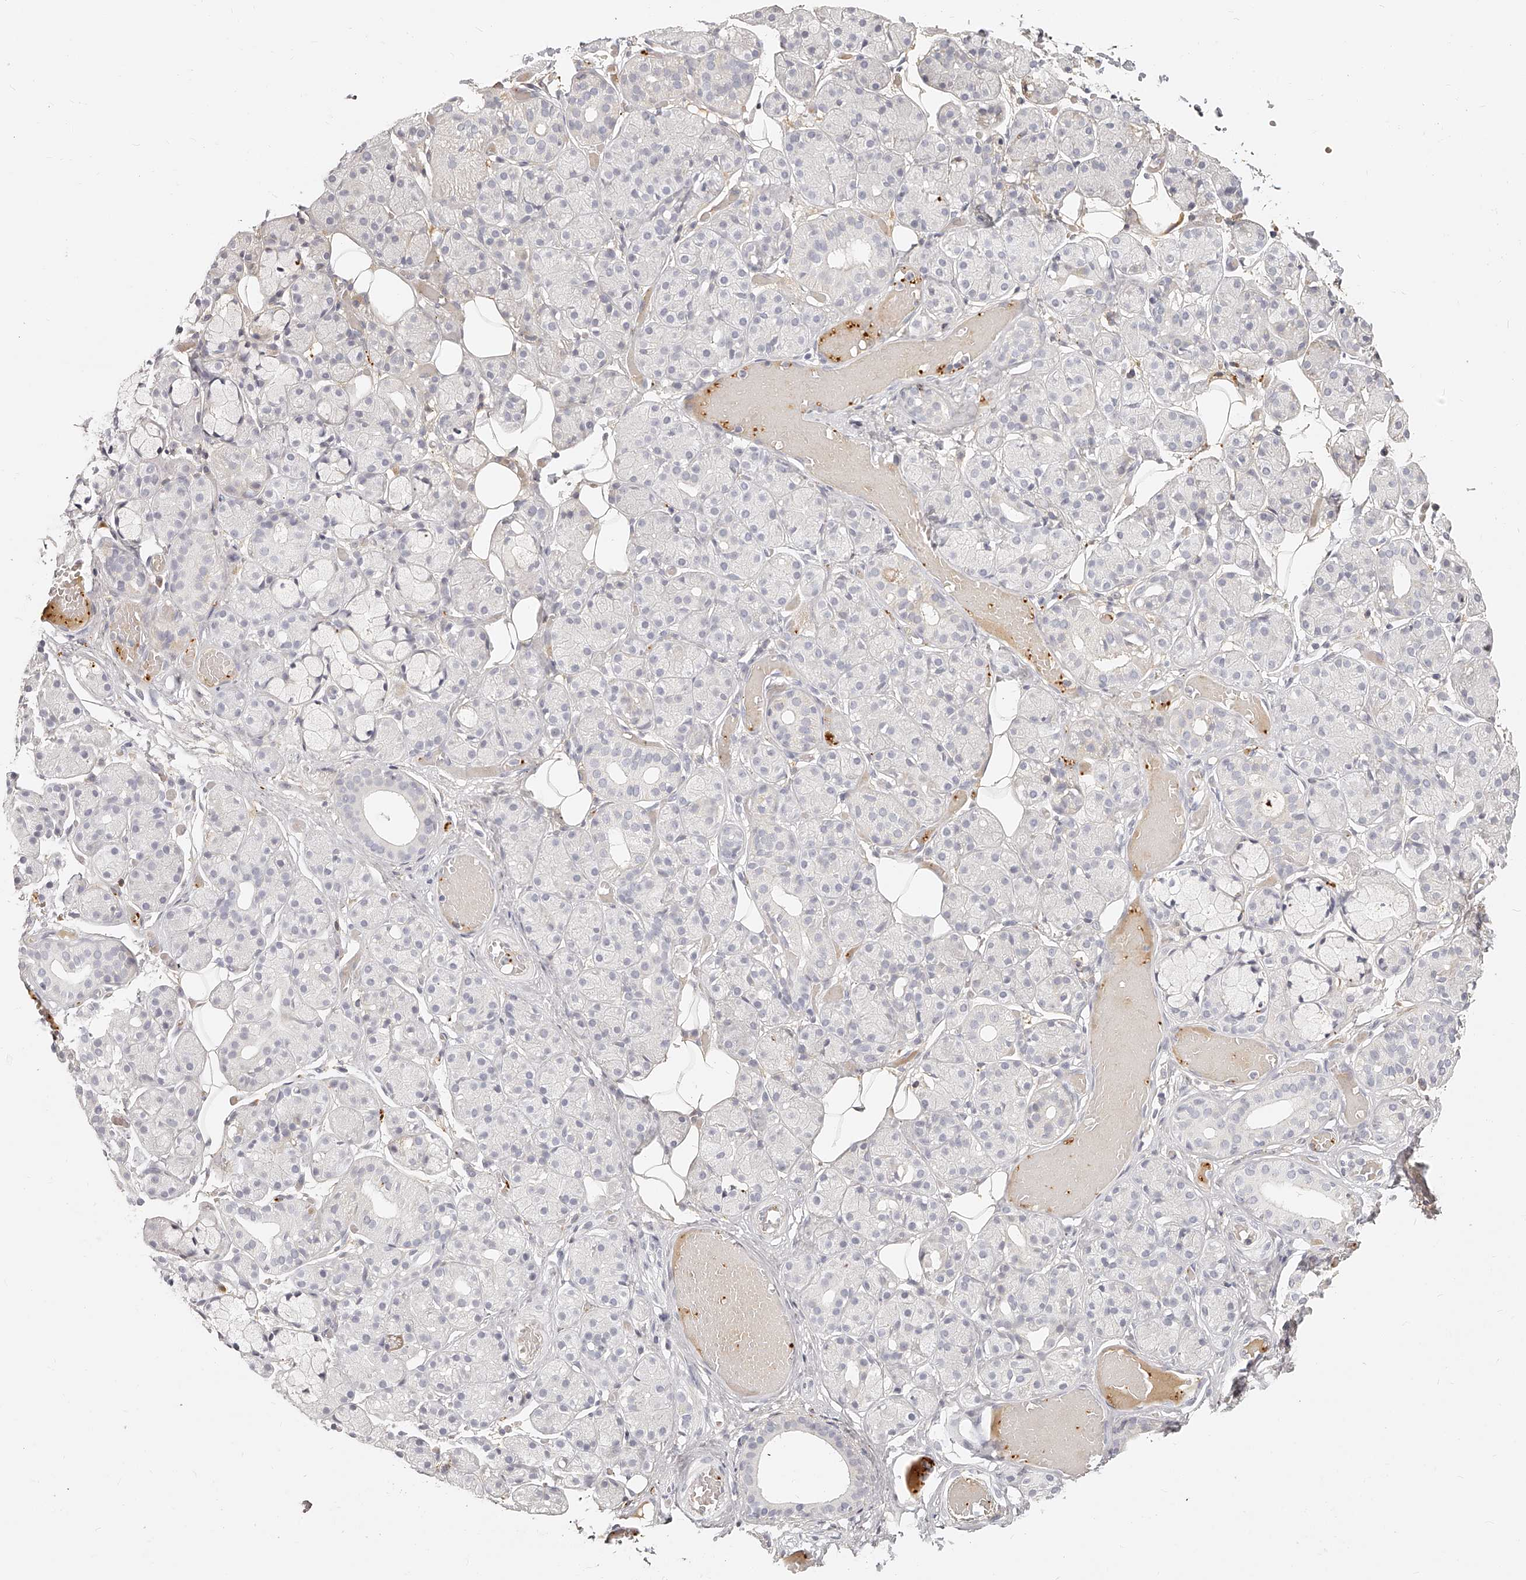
{"staining": {"intensity": "negative", "quantity": "none", "location": "none"}, "tissue": "salivary gland", "cell_type": "Glandular cells", "image_type": "normal", "snomed": [{"axis": "morphology", "description": "Normal tissue, NOS"}, {"axis": "topography", "description": "Salivary gland"}], "caption": "Human salivary gland stained for a protein using immunohistochemistry (IHC) exhibits no expression in glandular cells.", "gene": "ITGB3", "patient": {"sex": "male", "age": 63}}